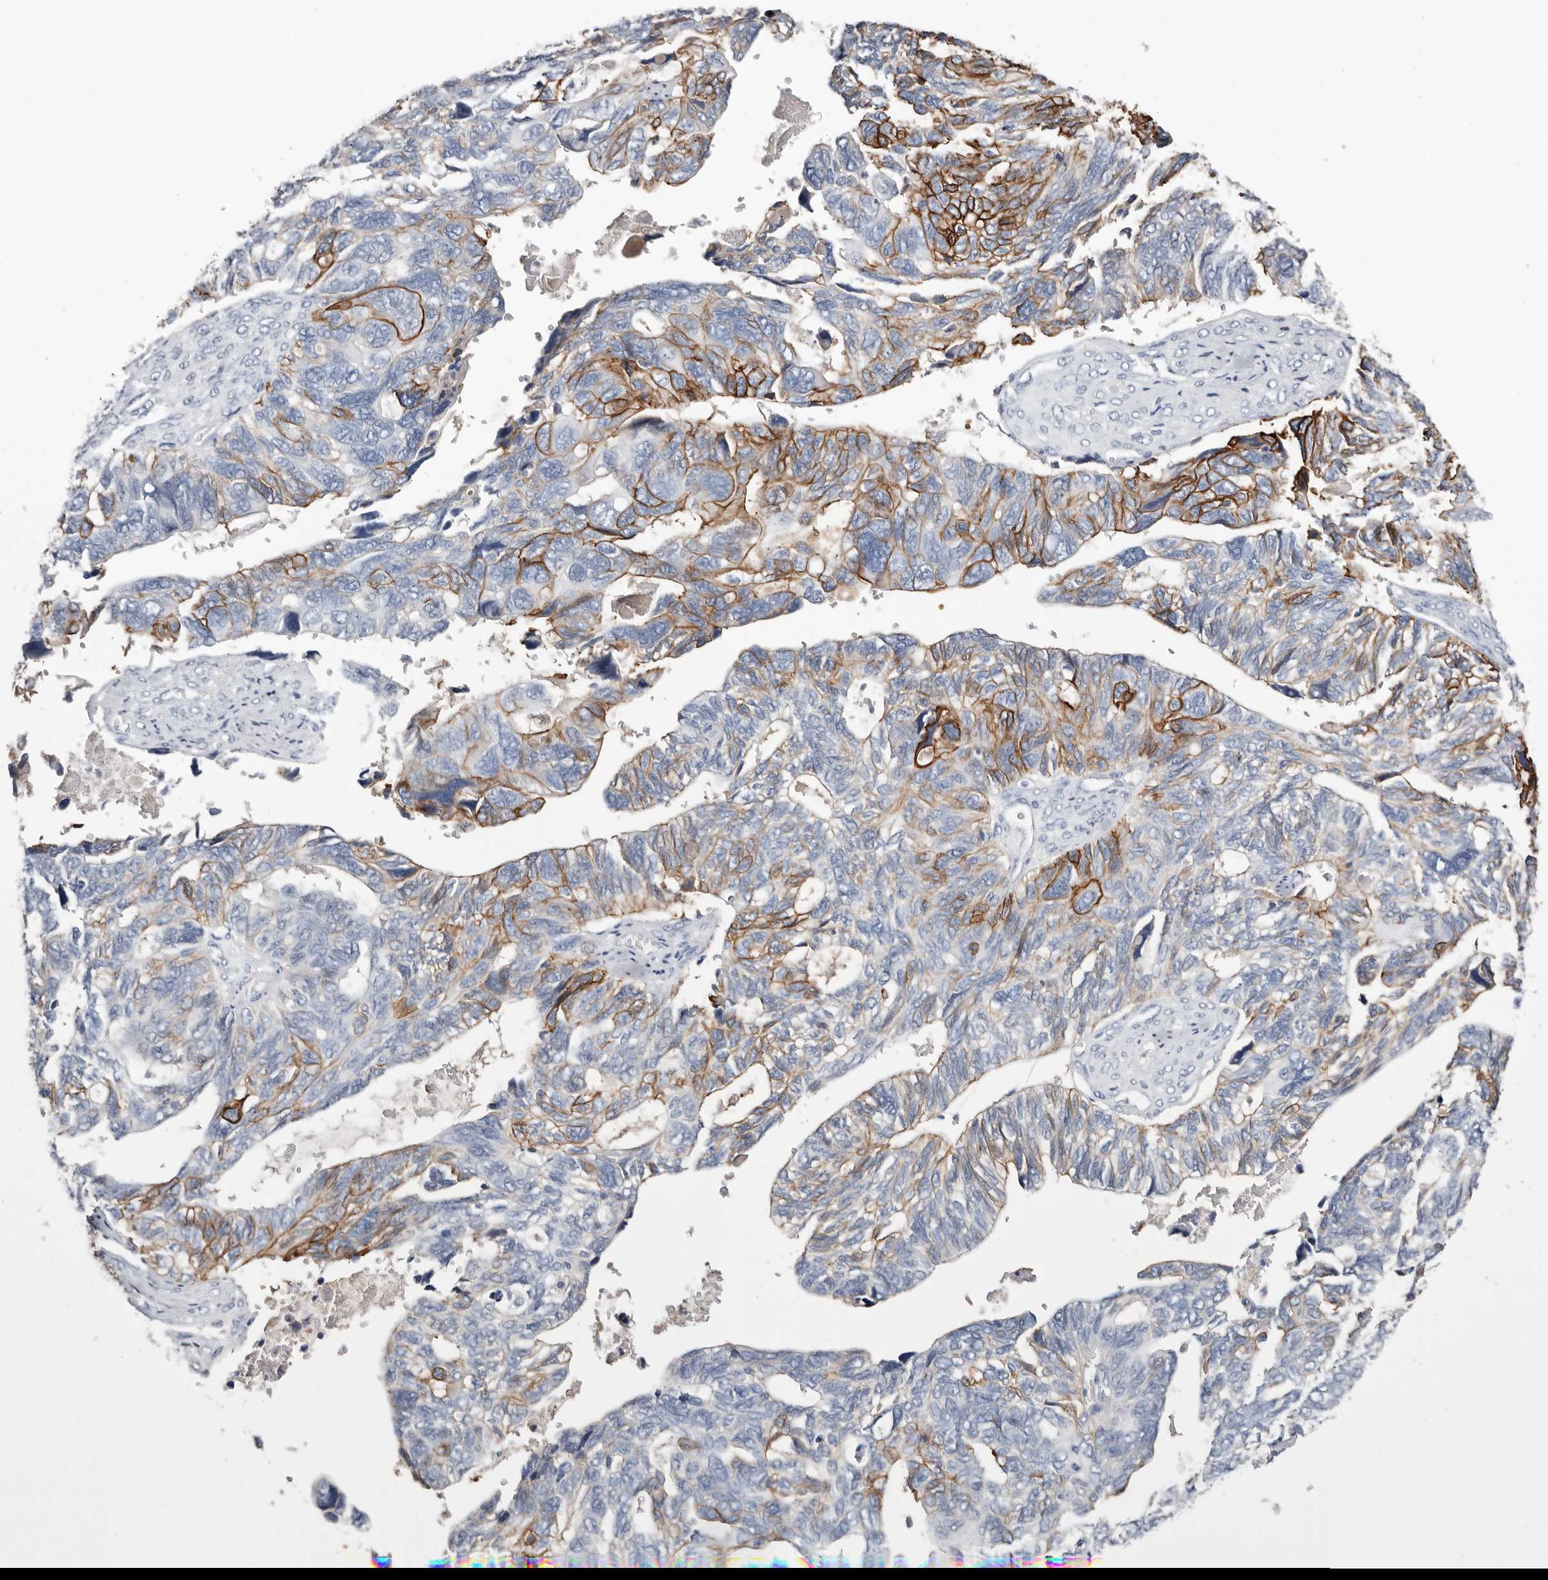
{"staining": {"intensity": "strong", "quantity": "<25%", "location": "cytoplasmic/membranous"}, "tissue": "ovarian cancer", "cell_type": "Tumor cells", "image_type": "cancer", "snomed": [{"axis": "morphology", "description": "Cystadenocarcinoma, serous, NOS"}, {"axis": "topography", "description": "Ovary"}], "caption": "About <25% of tumor cells in ovarian cancer display strong cytoplasmic/membranous protein positivity as visualized by brown immunohistochemical staining.", "gene": "S100A14", "patient": {"sex": "female", "age": 79}}